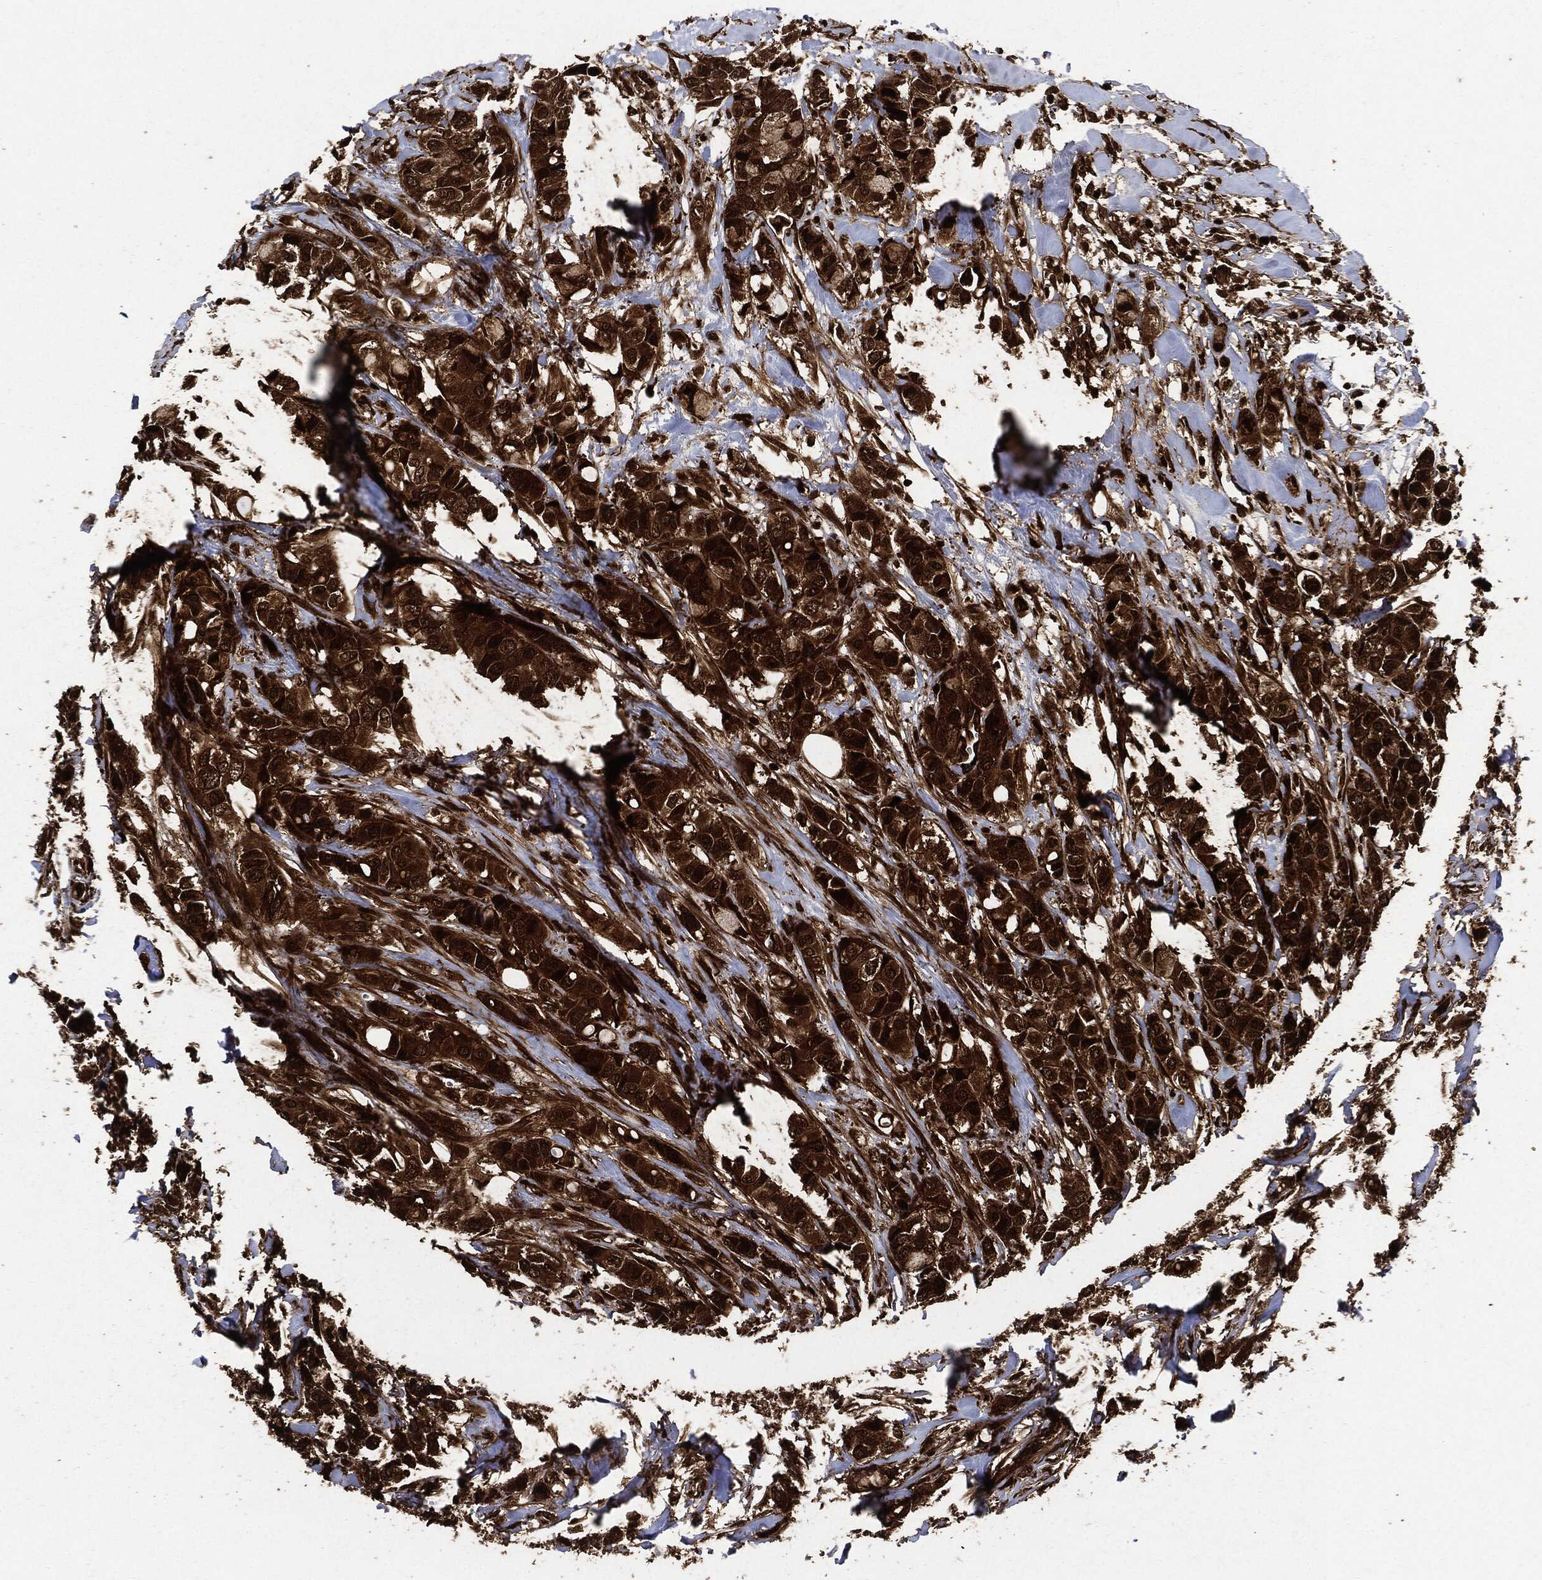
{"staining": {"intensity": "strong", "quantity": ">75%", "location": "cytoplasmic/membranous"}, "tissue": "breast cancer", "cell_type": "Tumor cells", "image_type": "cancer", "snomed": [{"axis": "morphology", "description": "Duct carcinoma"}, {"axis": "topography", "description": "Breast"}], "caption": "There is high levels of strong cytoplasmic/membranous positivity in tumor cells of breast invasive ductal carcinoma, as demonstrated by immunohistochemical staining (brown color).", "gene": "YWHAB", "patient": {"sex": "female", "age": 85}}